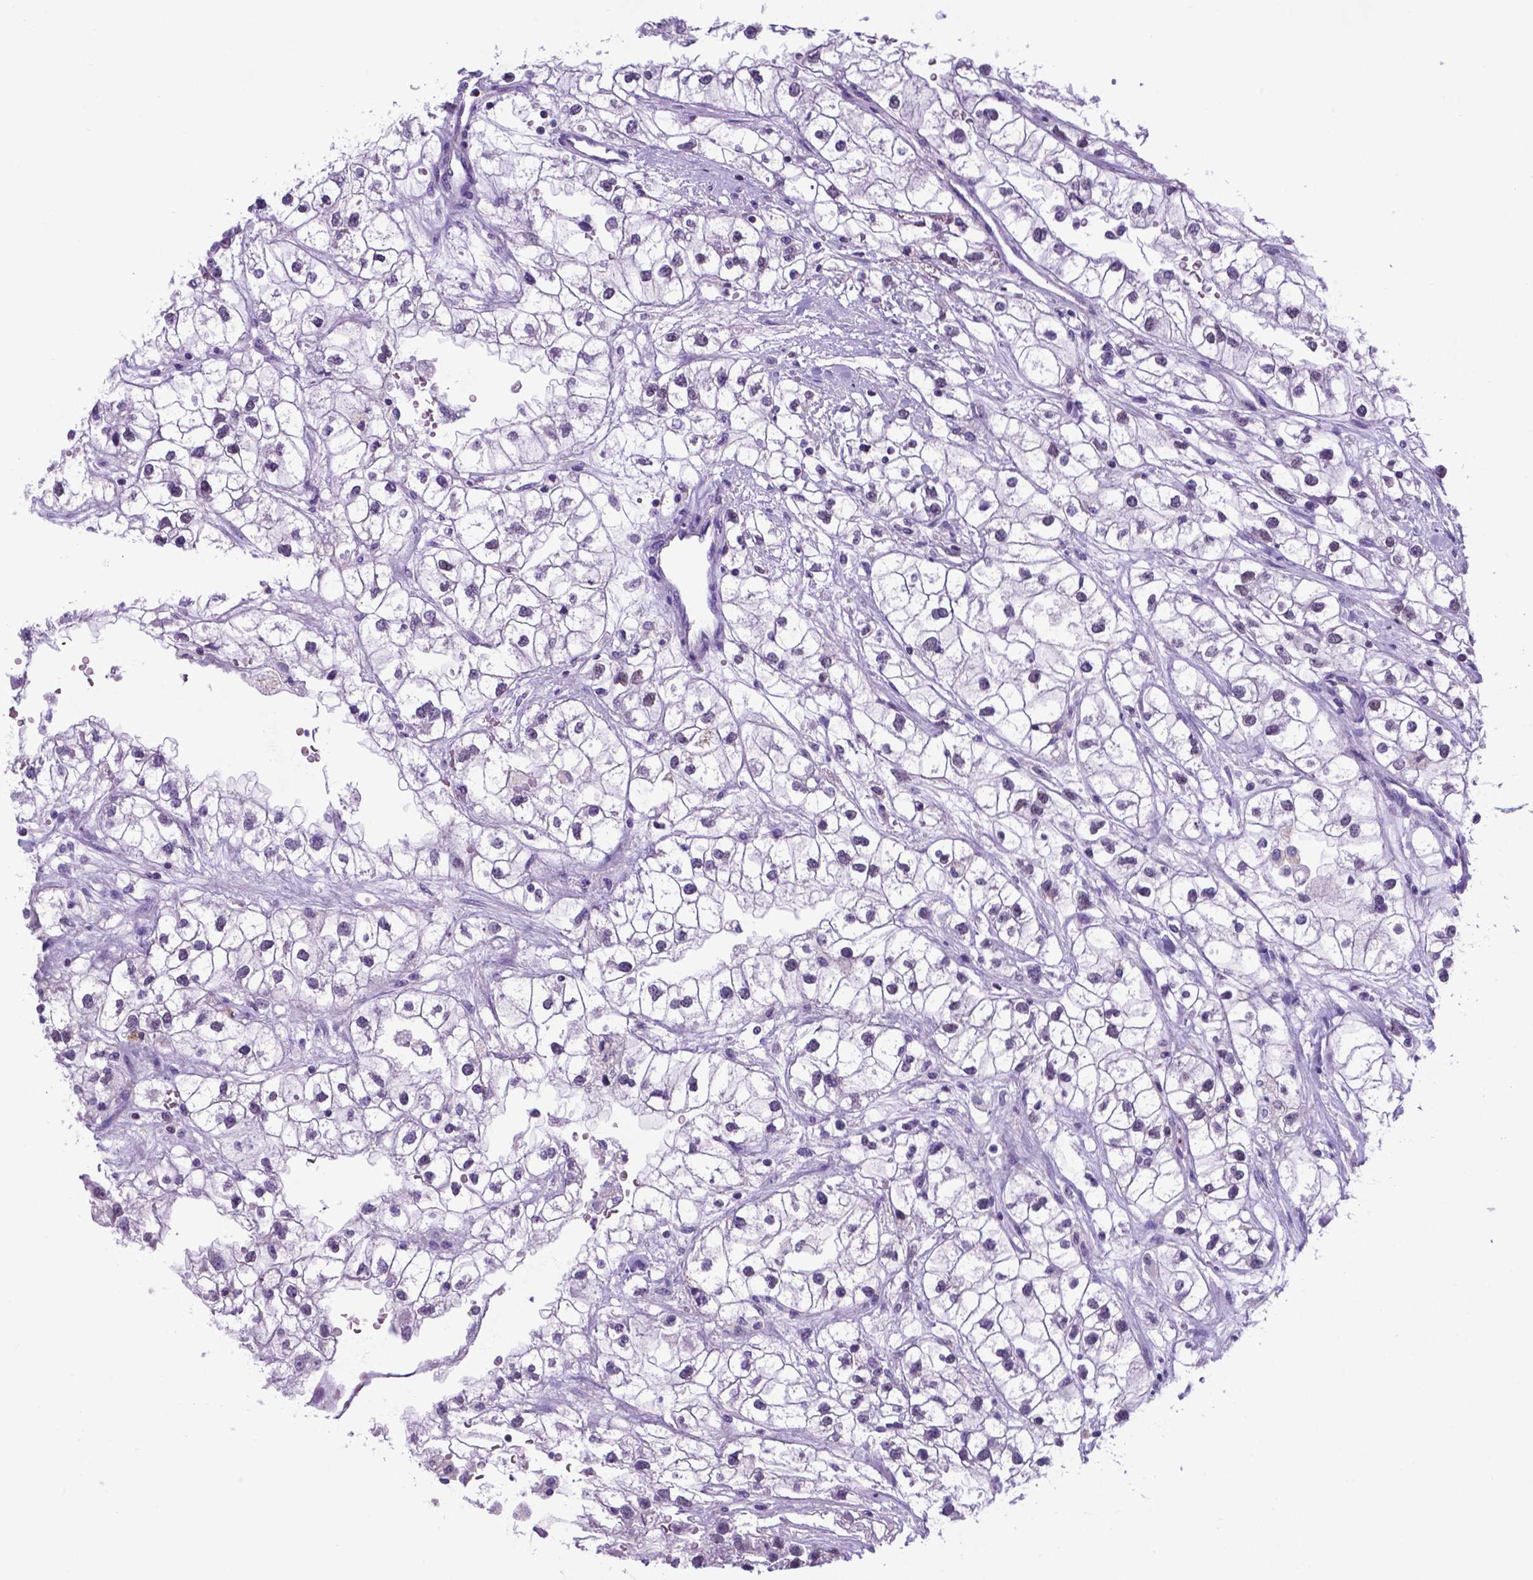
{"staining": {"intensity": "moderate", "quantity": ">75%", "location": "nuclear"}, "tissue": "renal cancer", "cell_type": "Tumor cells", "image_type": "cancer", "snomed": [{"axis": "morphology", "description": "Adenocarcinoma, NOS"}, {"axis": "topography", "description": "Kidney"}], "caption": "Protein staining exhibits moderate nuclear staining in about >75% of tumor cells in renal cancer. (Brightfield microscopy of DAB IHC at high magnification).", "gene": "POU3F3", "patient": {"sex": "male", "age": 59}}